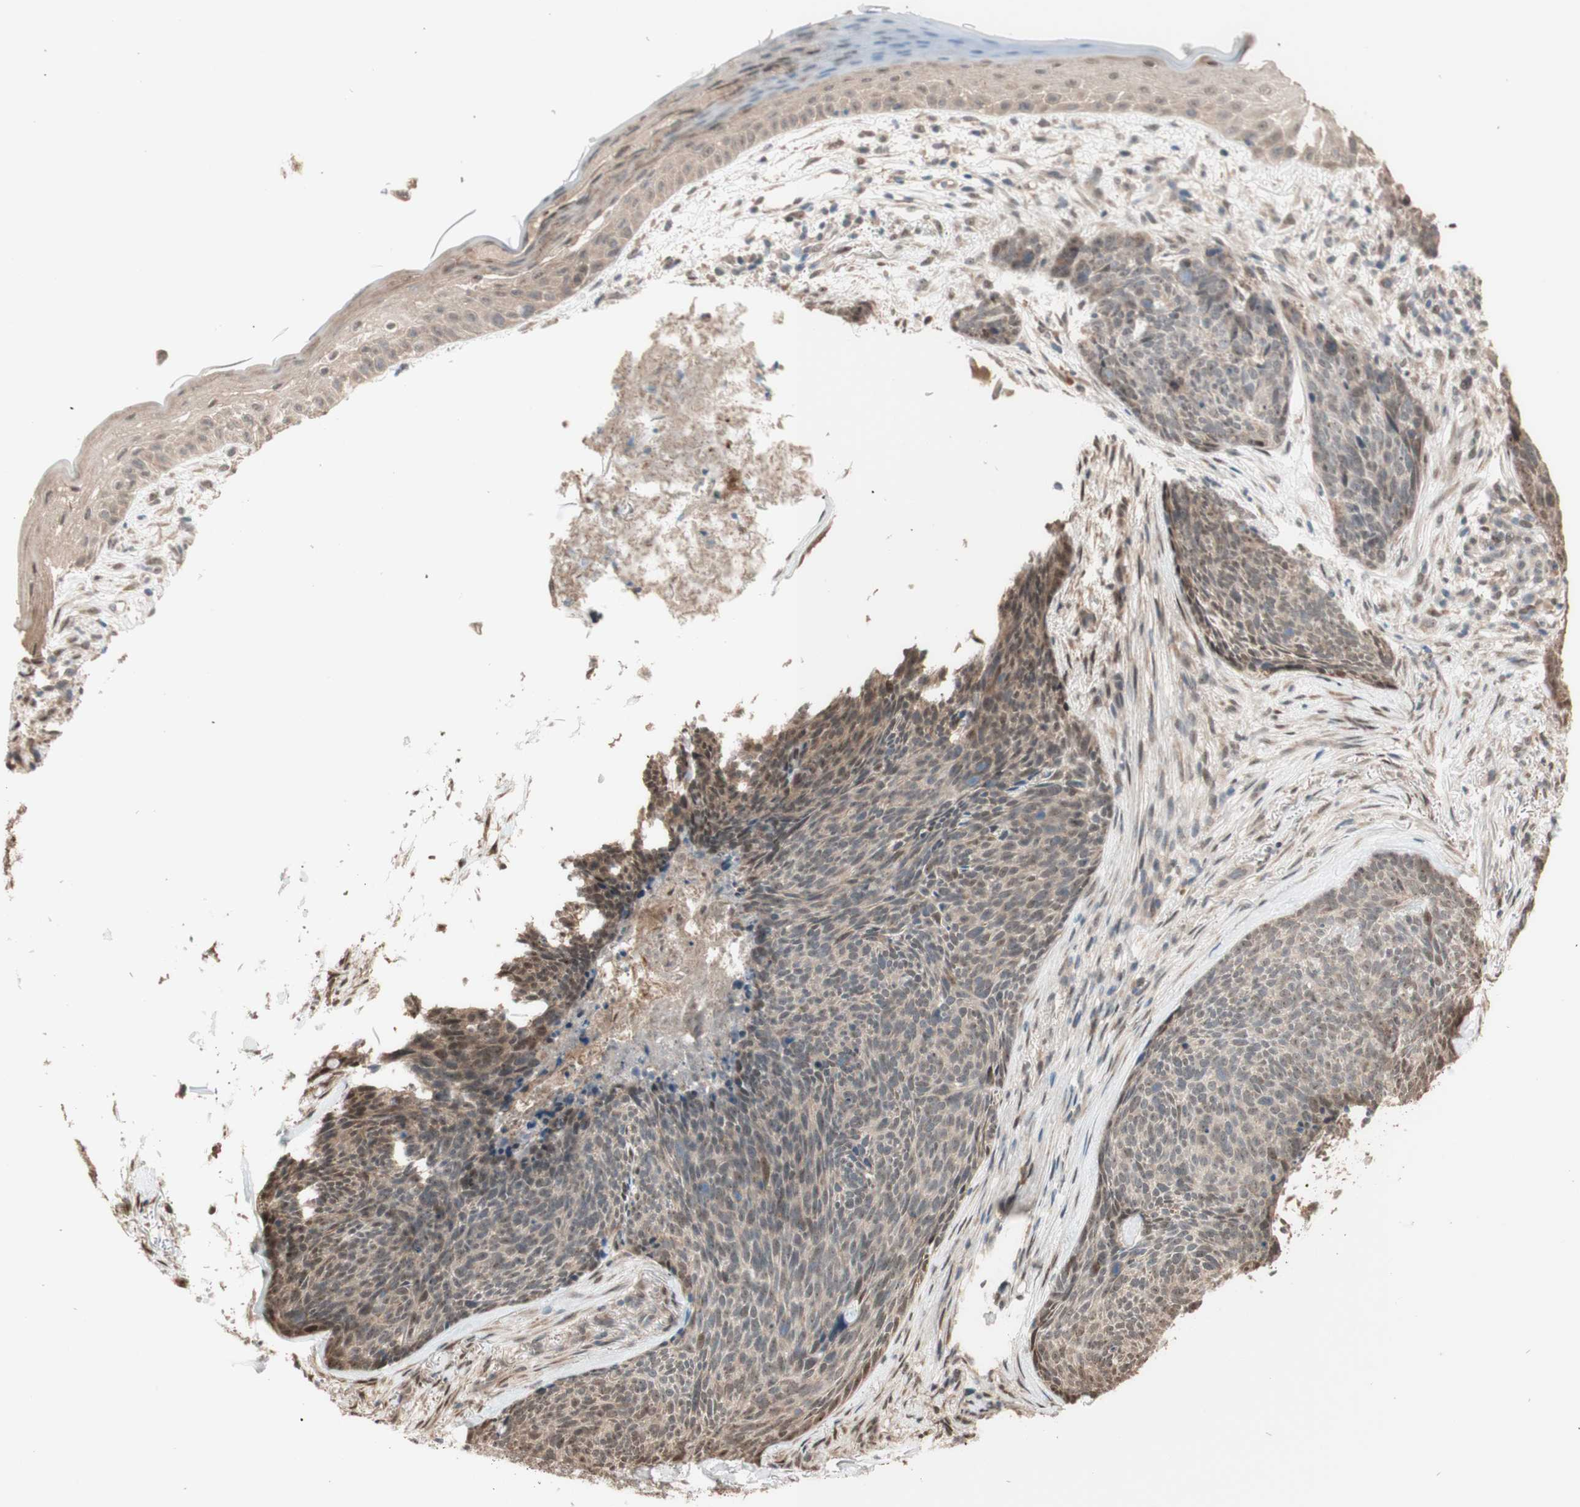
{"staining": {"intensity": "weak", "quantity": "<25%", "location": "nuclear"}, "tissue": "skin cancer", "cell_type": "Tumor cells", "image_type": "cancer", "snomed": [{"axis": "morphology", "description": "Basal cell carcinoma"}, {"axis": "topography", "description": "Skin"}], "caption": "Human basal cell carcinoma (skin) stained for a protein using immunohistochemistry (IHC) exhibits no expression in tumor cells.", "gene": "CCNC", "patient": {"sex": "female", "age": 70}}